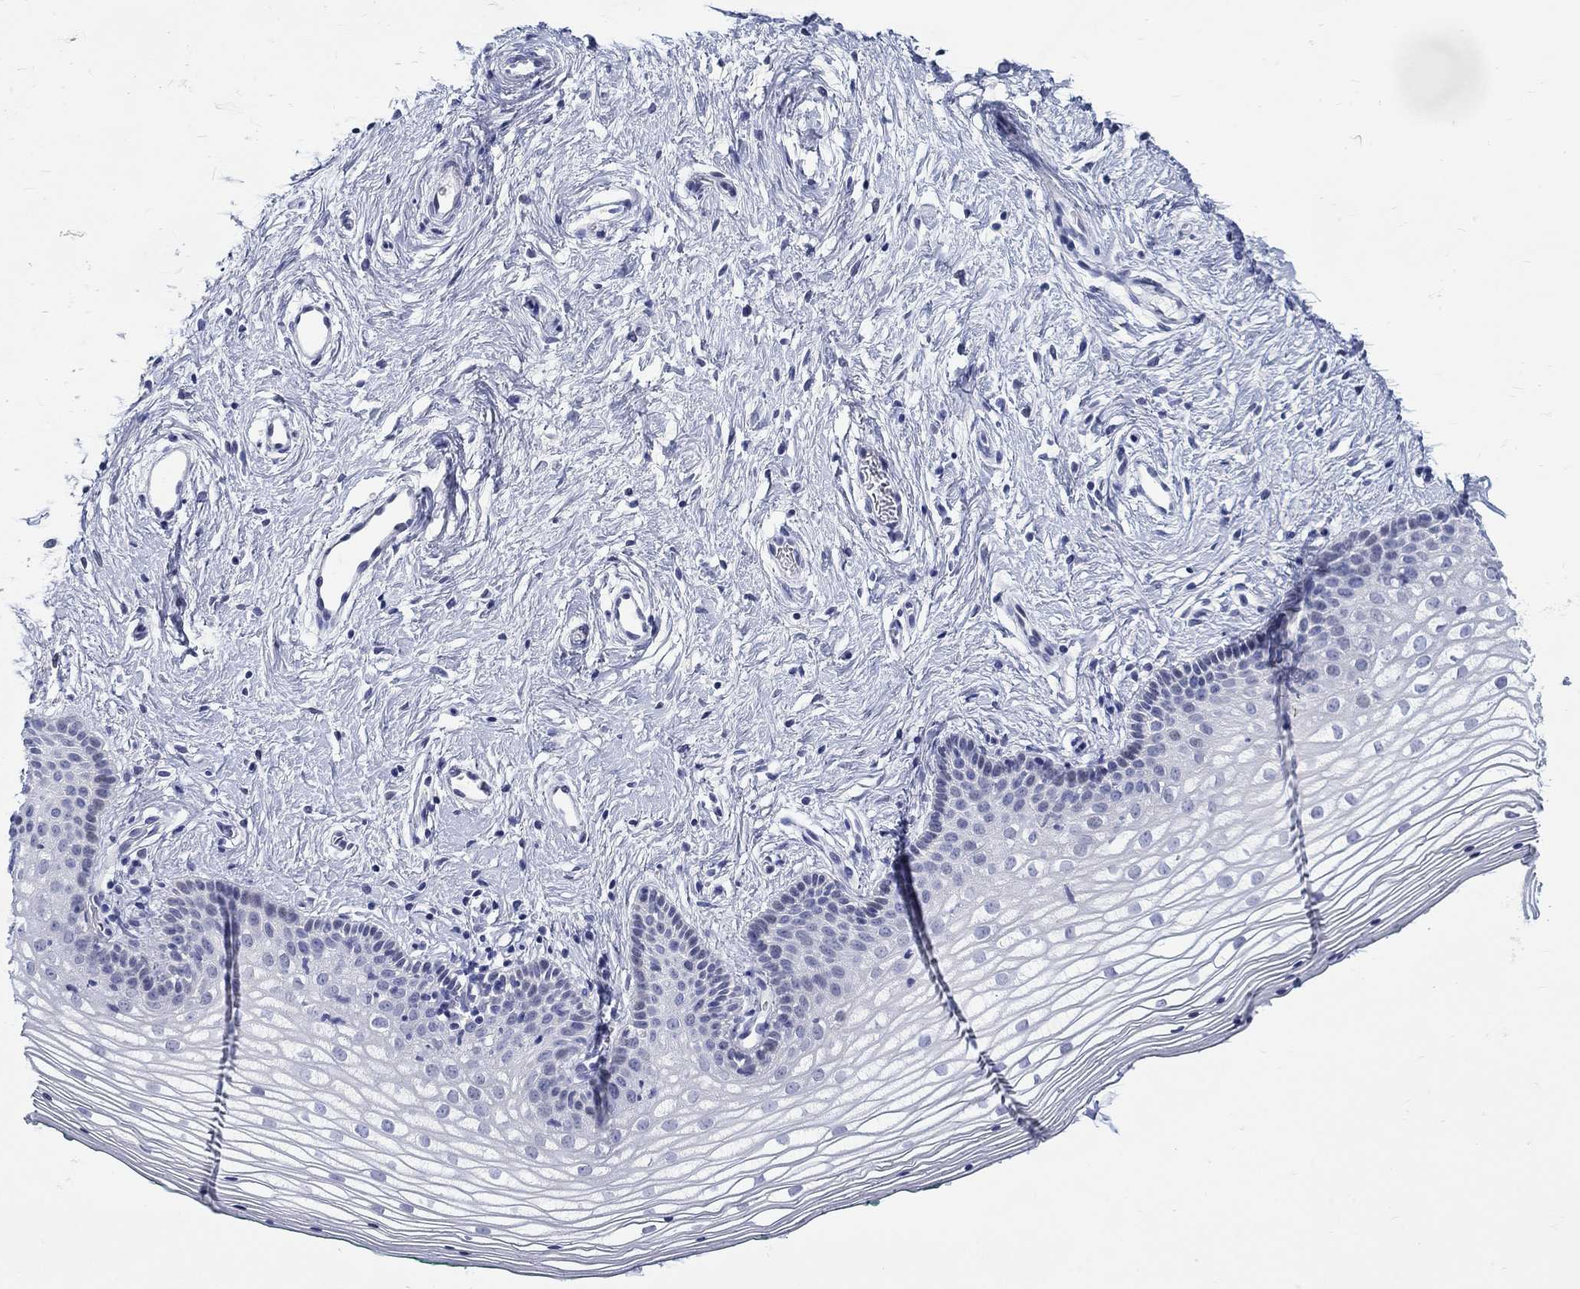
{"staining": {"intensity": "negative", "quantity": "none", "location": "none"}, "tissue": "vagina", "cell_type": "Squamous epithelial cells", "image_type": "normal", "snomed": [{"axis": "morphology", "description": "Normal tissue, NOS"}, {"axis": "topography", "description": "Vagina"}], "caption": "A histopathology image of vagina stained for a protein reveals no brown staining in squamous epithelial cells.", "gene": "CRYGS", "patient": {"sex": "female", "age": 36}}